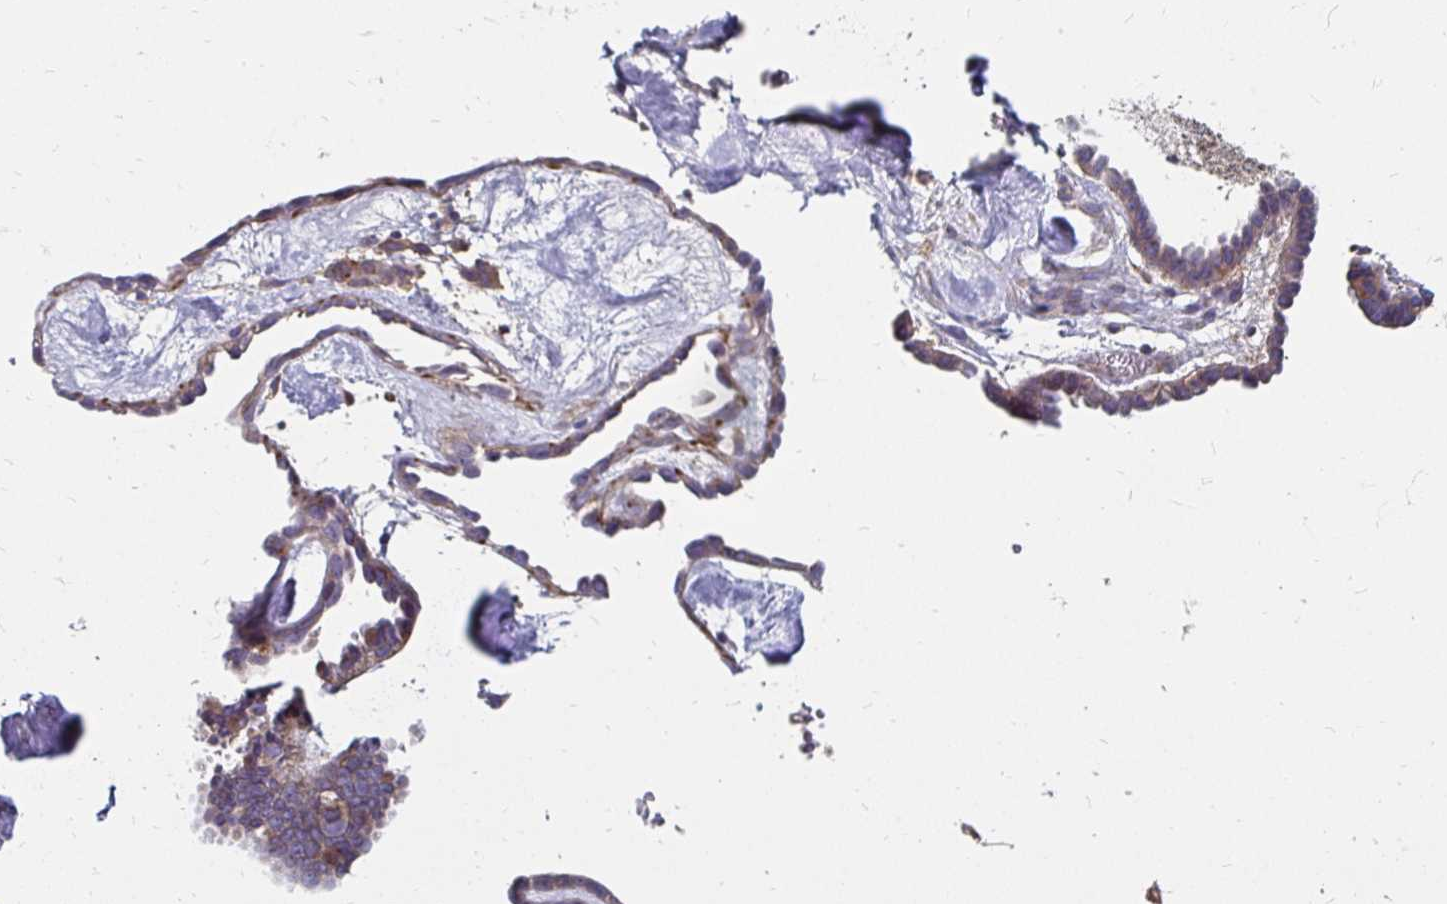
{"staining": {"intensity": "weak", "quantity": "25%-75%", "location": "cytoplasmic/membranous"}, "tissue": "ovarian cancer", "cell_type": "Tumor cells", "image_type": "cancer", "snomed": [{"axis": "morphology", "description": "Cystadenocarcinoma, serous, NOS"}, {"axis": "topography", "description": "Ovary"}], "caption": "Ovarian serous cystadenocarcinoma stained for a protein (brown) reveals weak cytoplasmic/membranous positive expression in approximately 25%-75% of tumor cells.", "gene": "NCSTN", "patient": {"sex": "female", "age": 69}}